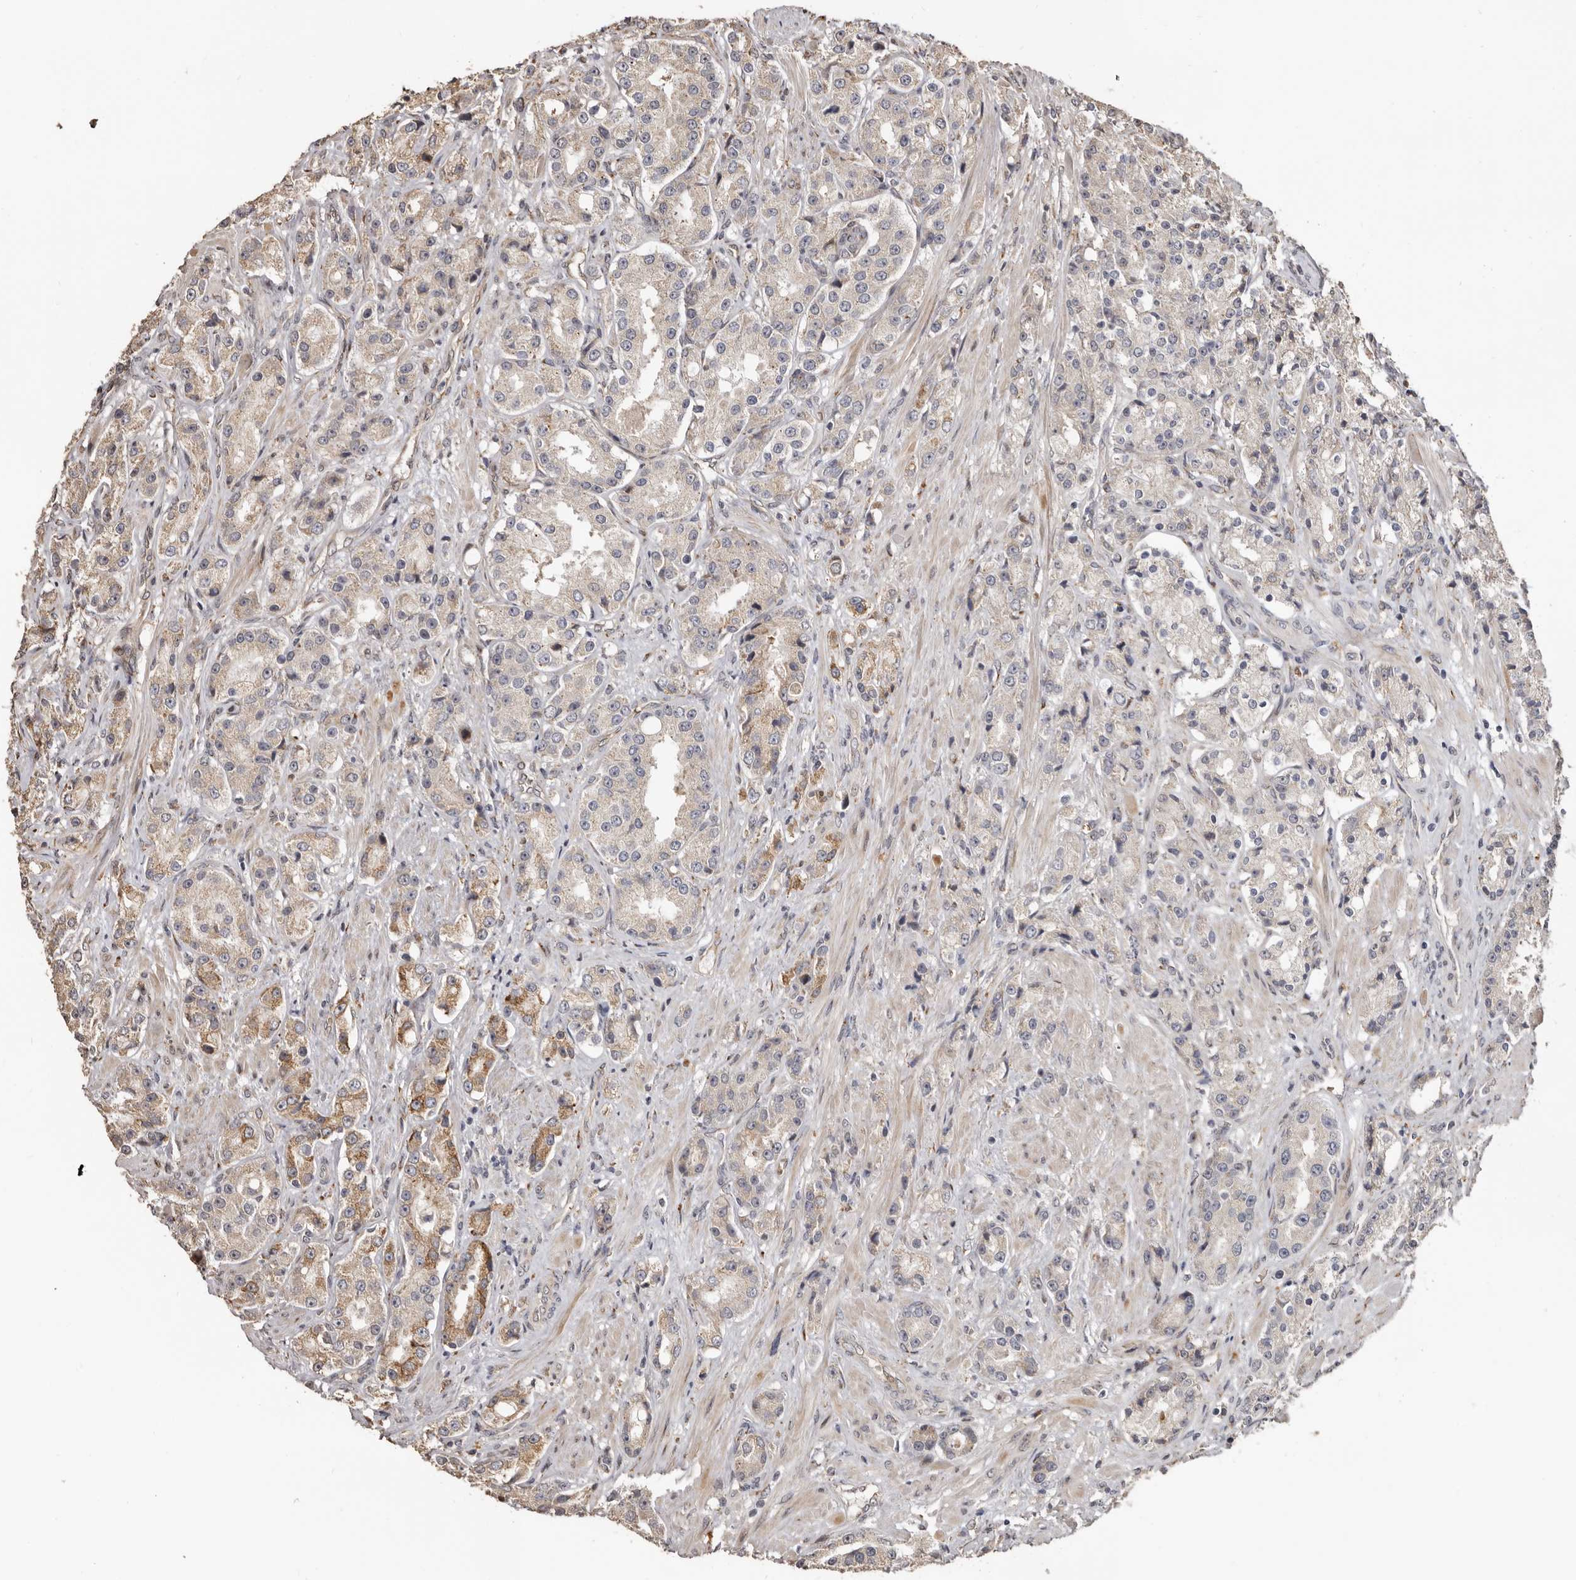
{"staining": {"intensity": "moderate", "quantity": "<25%", "location": "cytoplasmic/membranous"}, "tissue": "prostate cancer", "cell_type": "Tumor cells", "image_type": "cancer", "snomed": [{"axis": "morphology", "description": "Adenocarcinoma, High grade"}, {"axis": "topography", "description": "Prostate"}], "caption": "Prostate cancer stained with DAB (3,3'-diaminobenzidine) IHC shows low levels of moderate cytoplasmic/membranous staining in approximately <25% of tumor cells. Immunohistochemistry (ihc) stains the protein in brown and the nuclei are stained blue.", "gene": "ENTREP1", "patient": {"sex": "male", "age": 60}}